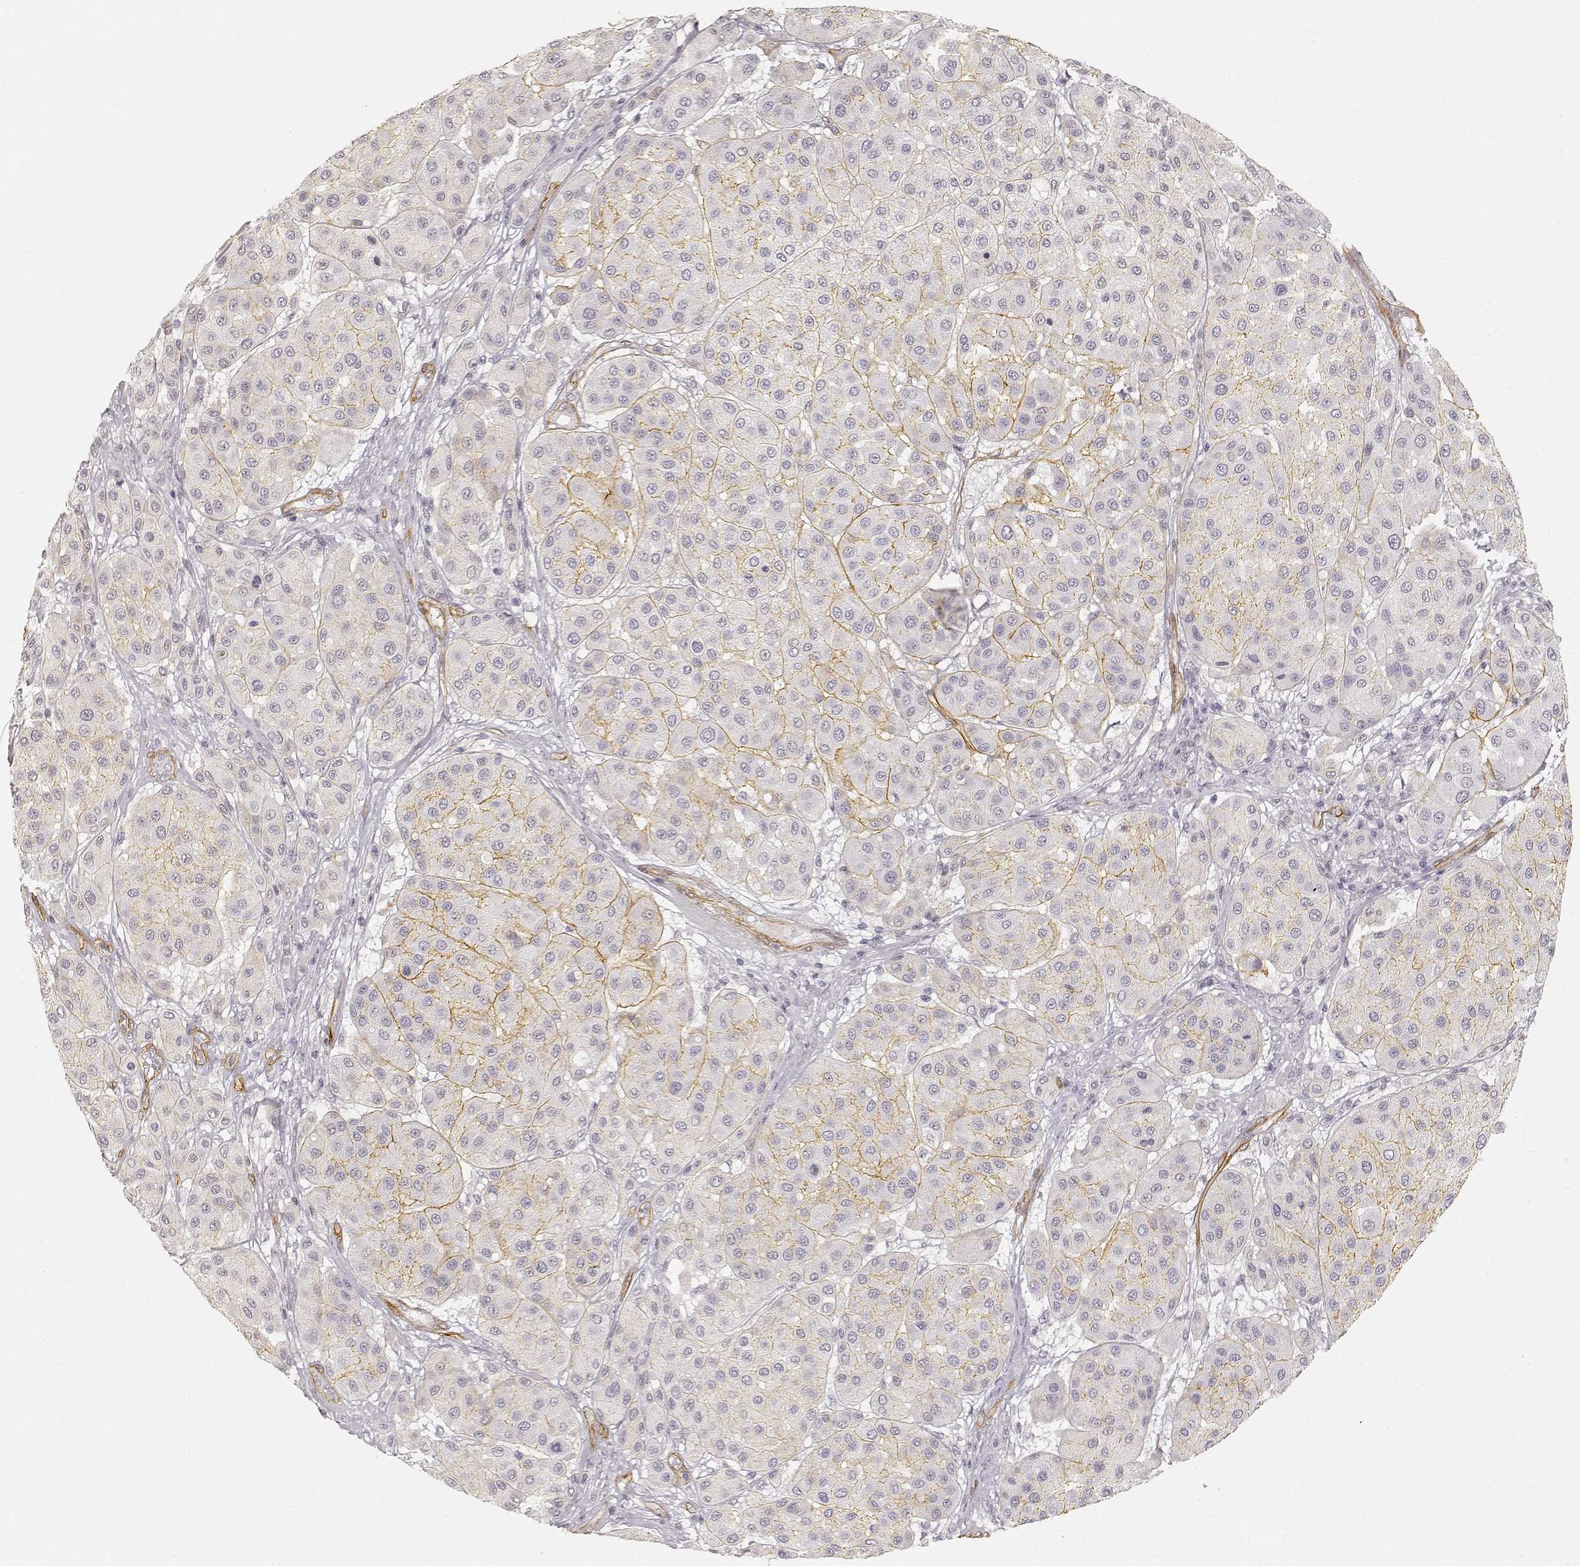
{"staining": {"intensity": "moderate", "quantity": "25%-75%", "location": "cytoplasmic/membranous"}, "tissue": "melanoma", "cell_type": "Tumor cells", "image_type": "cancer", "snomed": [{"axis": "morphology", "description": "Malignant melanoma, Metastatic site"}, {"axis": "topography", "description": "Smooth muscle"}], "caption": "This histopathology image displays malignant melanoma (metastatic site) stained with IHC to label a protein in brown. The cytoplasmic/membranous of tumor cells show moderate positivity for the protein. Nuclei are counter-stained blue.", "gene": "LAMA4", "patient": {"sex": "male", "age": 41}}